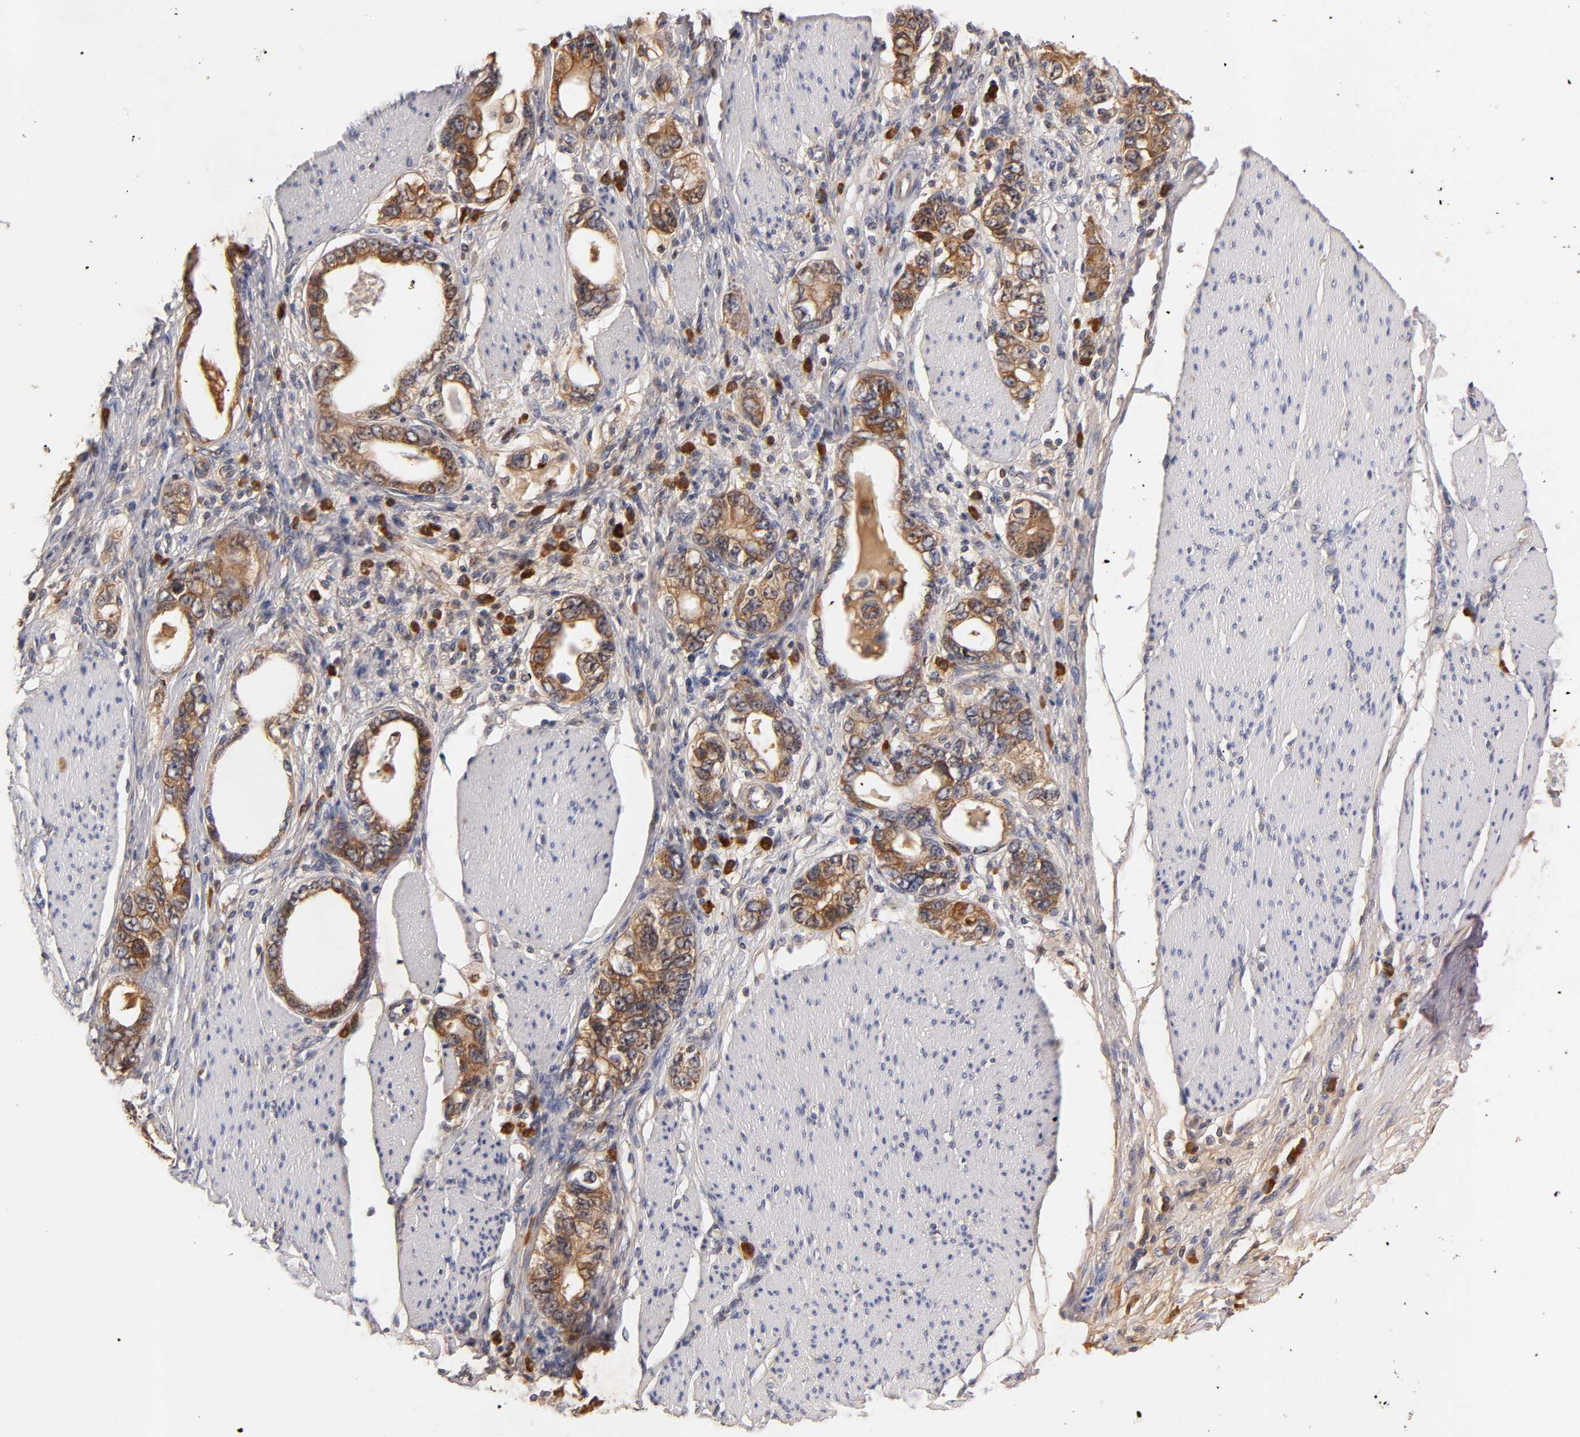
{"staining": {"intensity": "moderate", "quantity": ">75%", "location": "cytoplasmic/membranous"}, "tissue": "stomach cancer", "cell_type": "Tumor cells", "image_type": "cancer", "snomed": [{"axis": "morphology", "description": "Adenocarcinoma, NOS"}, {"axis": "topography", "description": "Stomach, lower"}], "caption": "A photomicrograph showing moderate cytoplasmic/membranous expression in about >75% of tumor cells in adenocarcinoma (stomach), as visualized by brown immunohistochemical staining.", "gene": "RPS29", "patient": {"sex": "female", "age": 93}}